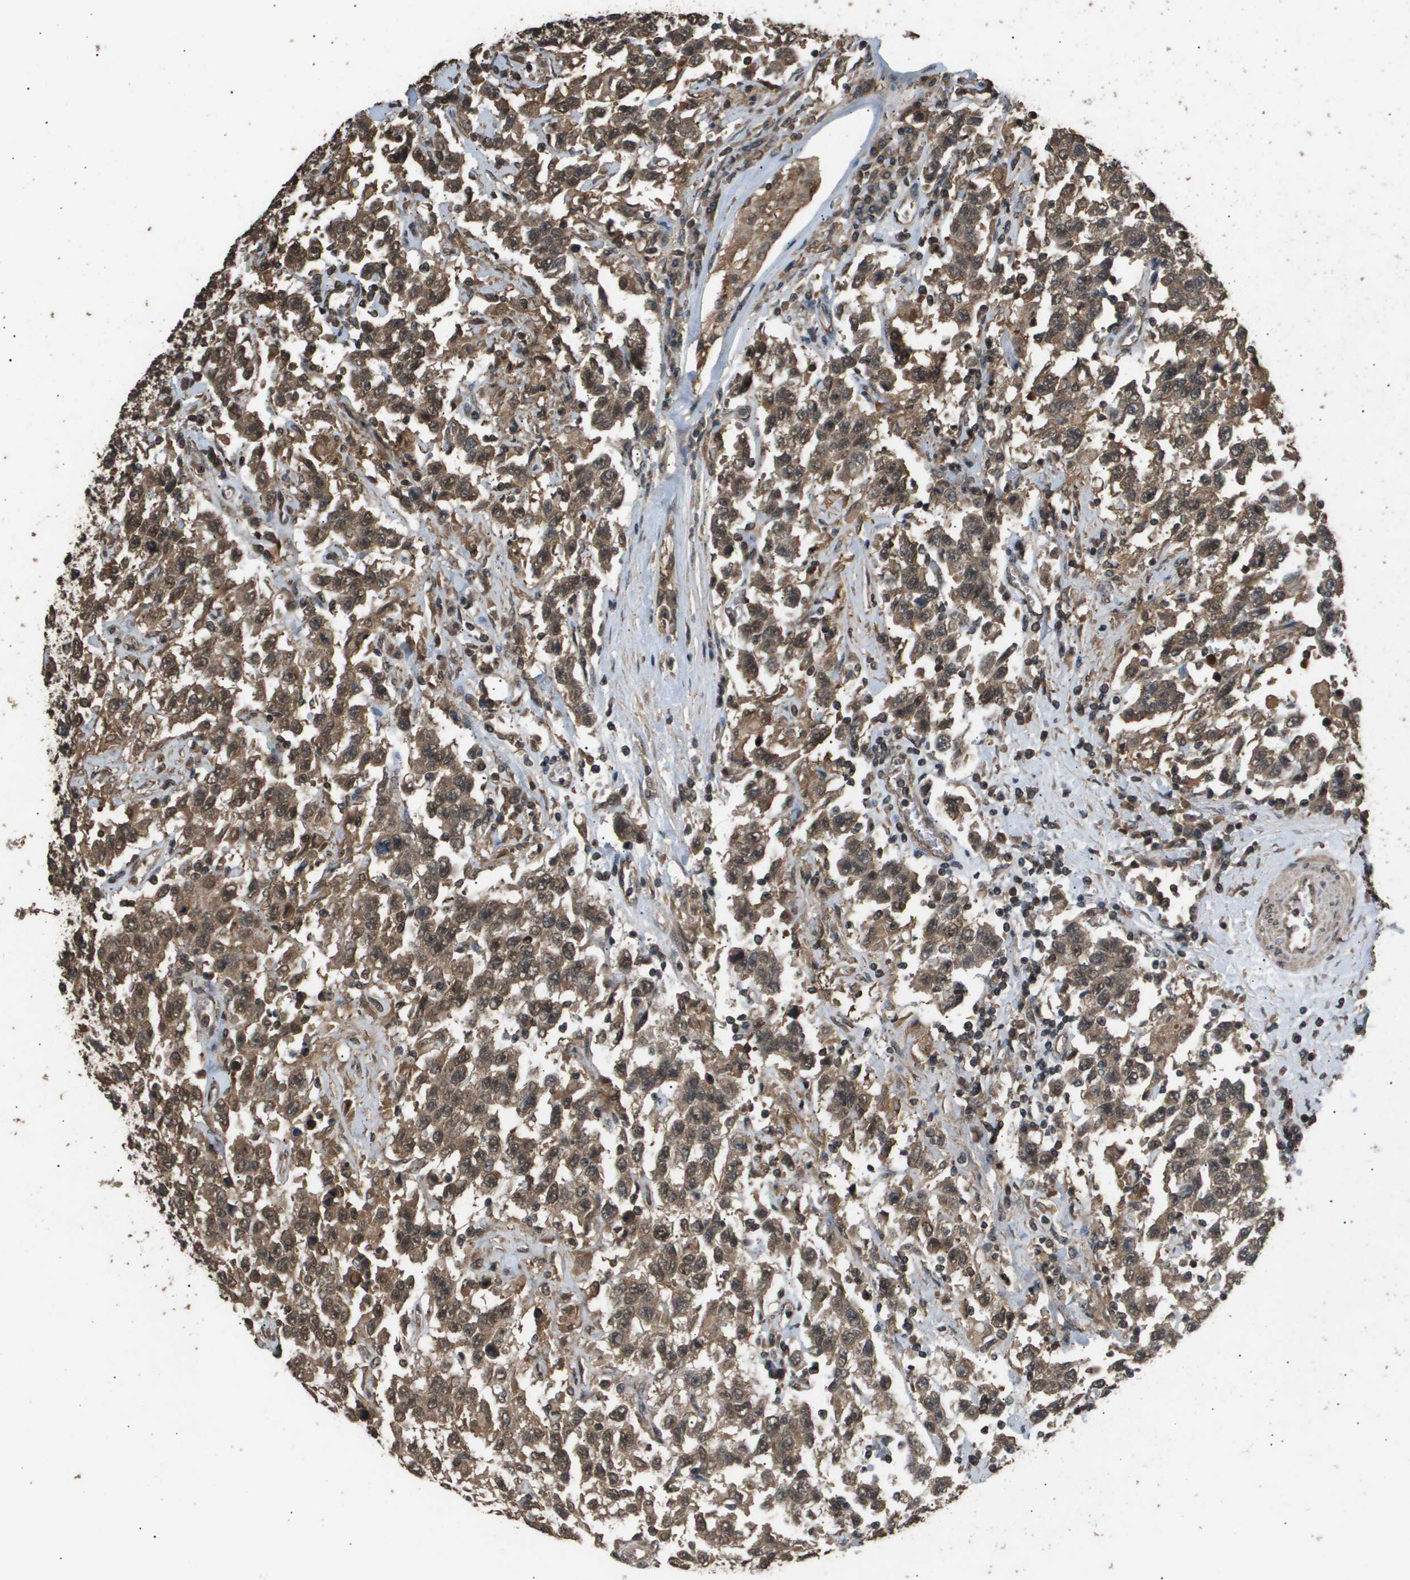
{"staining": {"intensity": "moderate", "quantity": ">75%", "location": "cytoplasmic/membranous,nuclear"}, "tissue": "testis cancer", "cell_type": "Tumor cells", "image_type": "cancer", "snomed": [{"axis": "morphology", "description": "Seminoma, NOS"}, {"axis": "topography", "description": "Testis"}], "caption": "IHC of human testis cancer (seminoma) reveals medium levels of moderate cytoplasmic/membranous and nuclear expression in about >75% of tumor cells.", "gene": "ING1", "patient": {"sex": "male", "age": 41}}